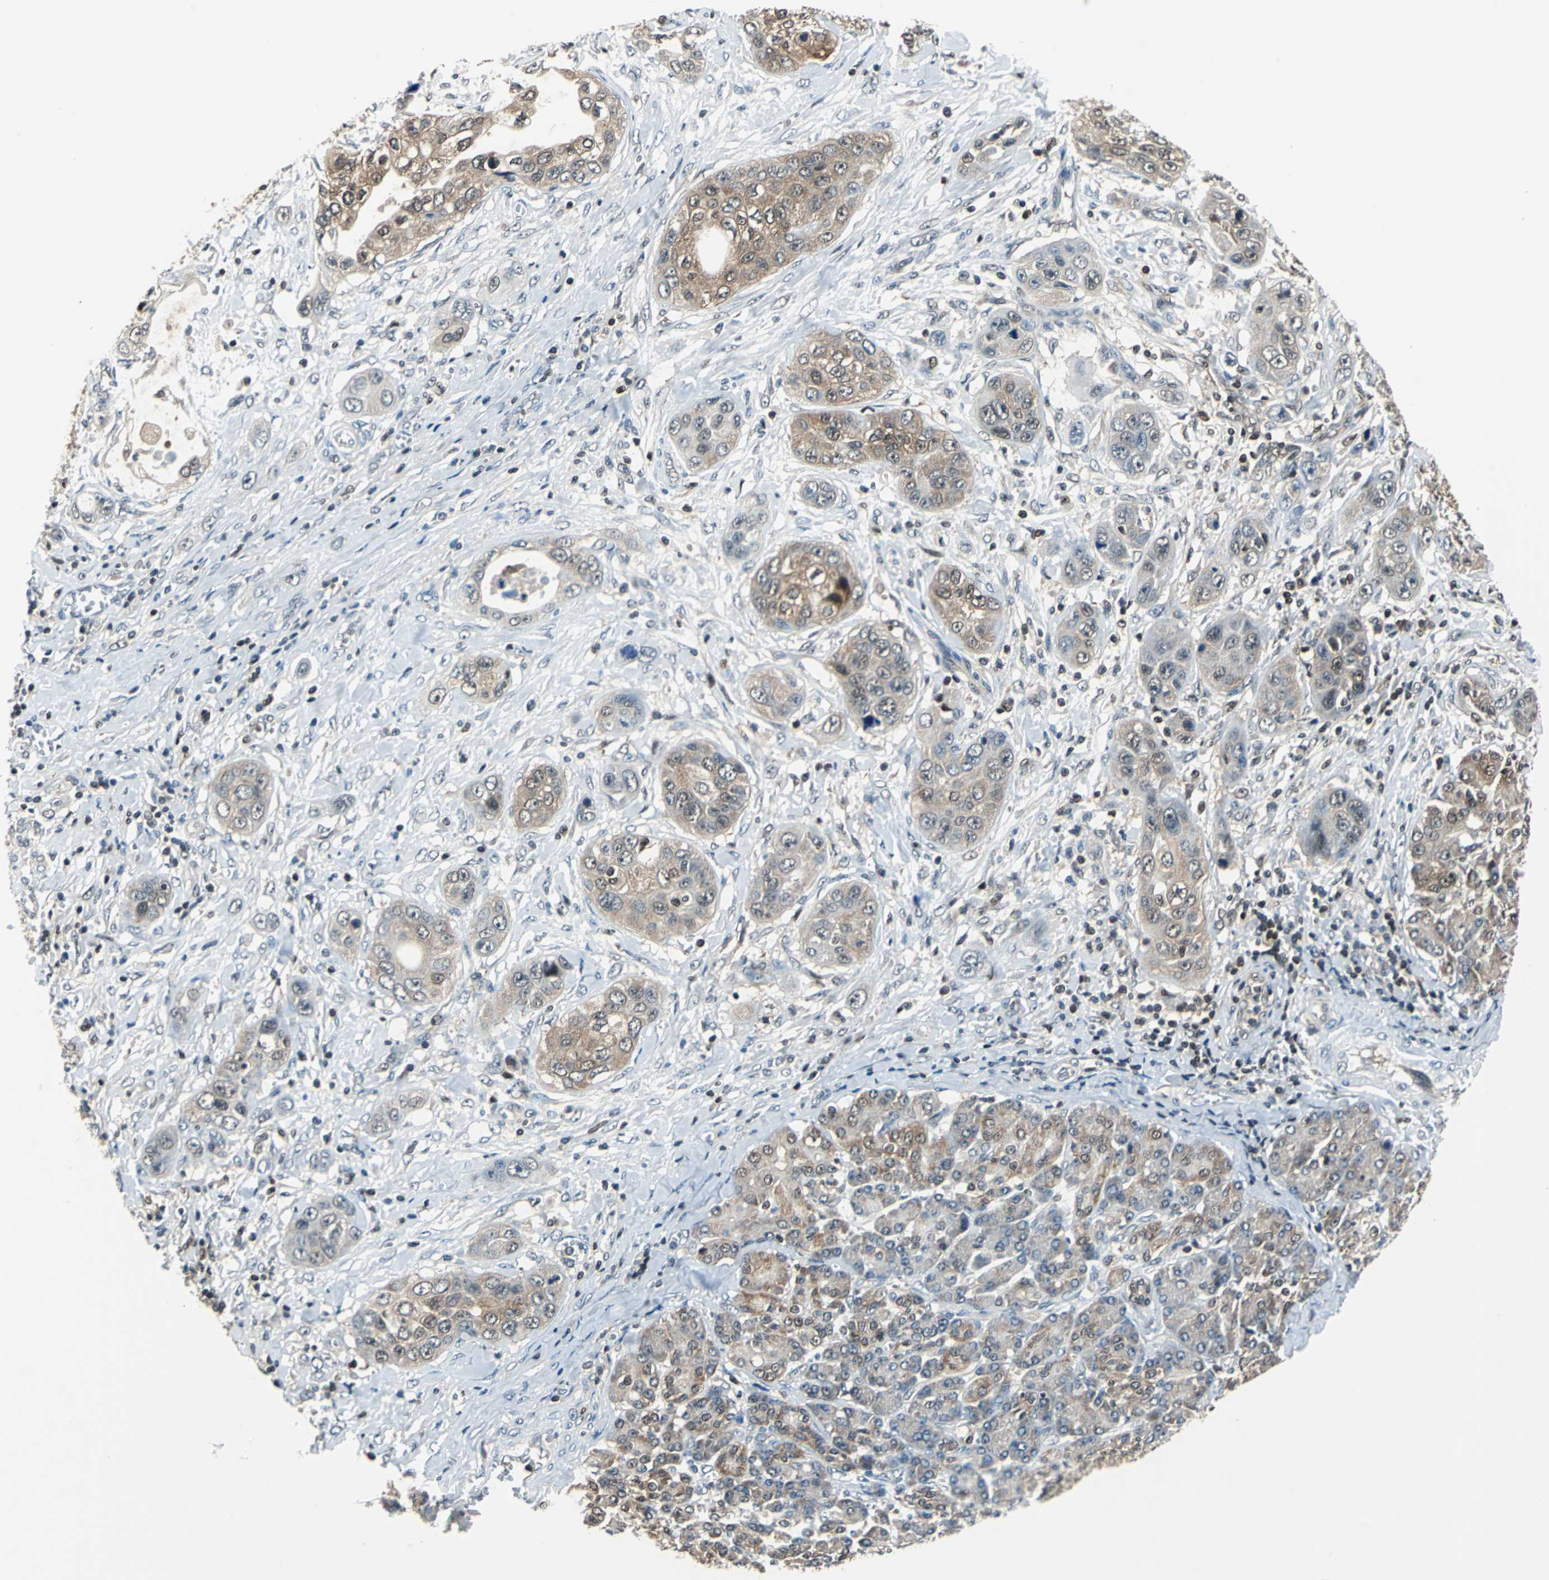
{"staining": {"intensity": "moderate", "quantity": ">75%", "location": "cytoplasmic/membranous,nuclear"}, "tissue": "pancreatic cancer", "cell_type": "Tumor cells", "image_type": "cancer", "snomed": [{"axis": "morphology", "description": "Adenocarcinoma, NOS"}, {"axis": "topography", "description": "Pancreas"}], "caption": "The immunohistochemical stain labels moderate cytoplasmic/membranous and nuclear positivity in tumor cells of pancreatic adenocarcinoma tissue.", "gene": "PSME1", "patient": {"sex": "female", "age": 70}}